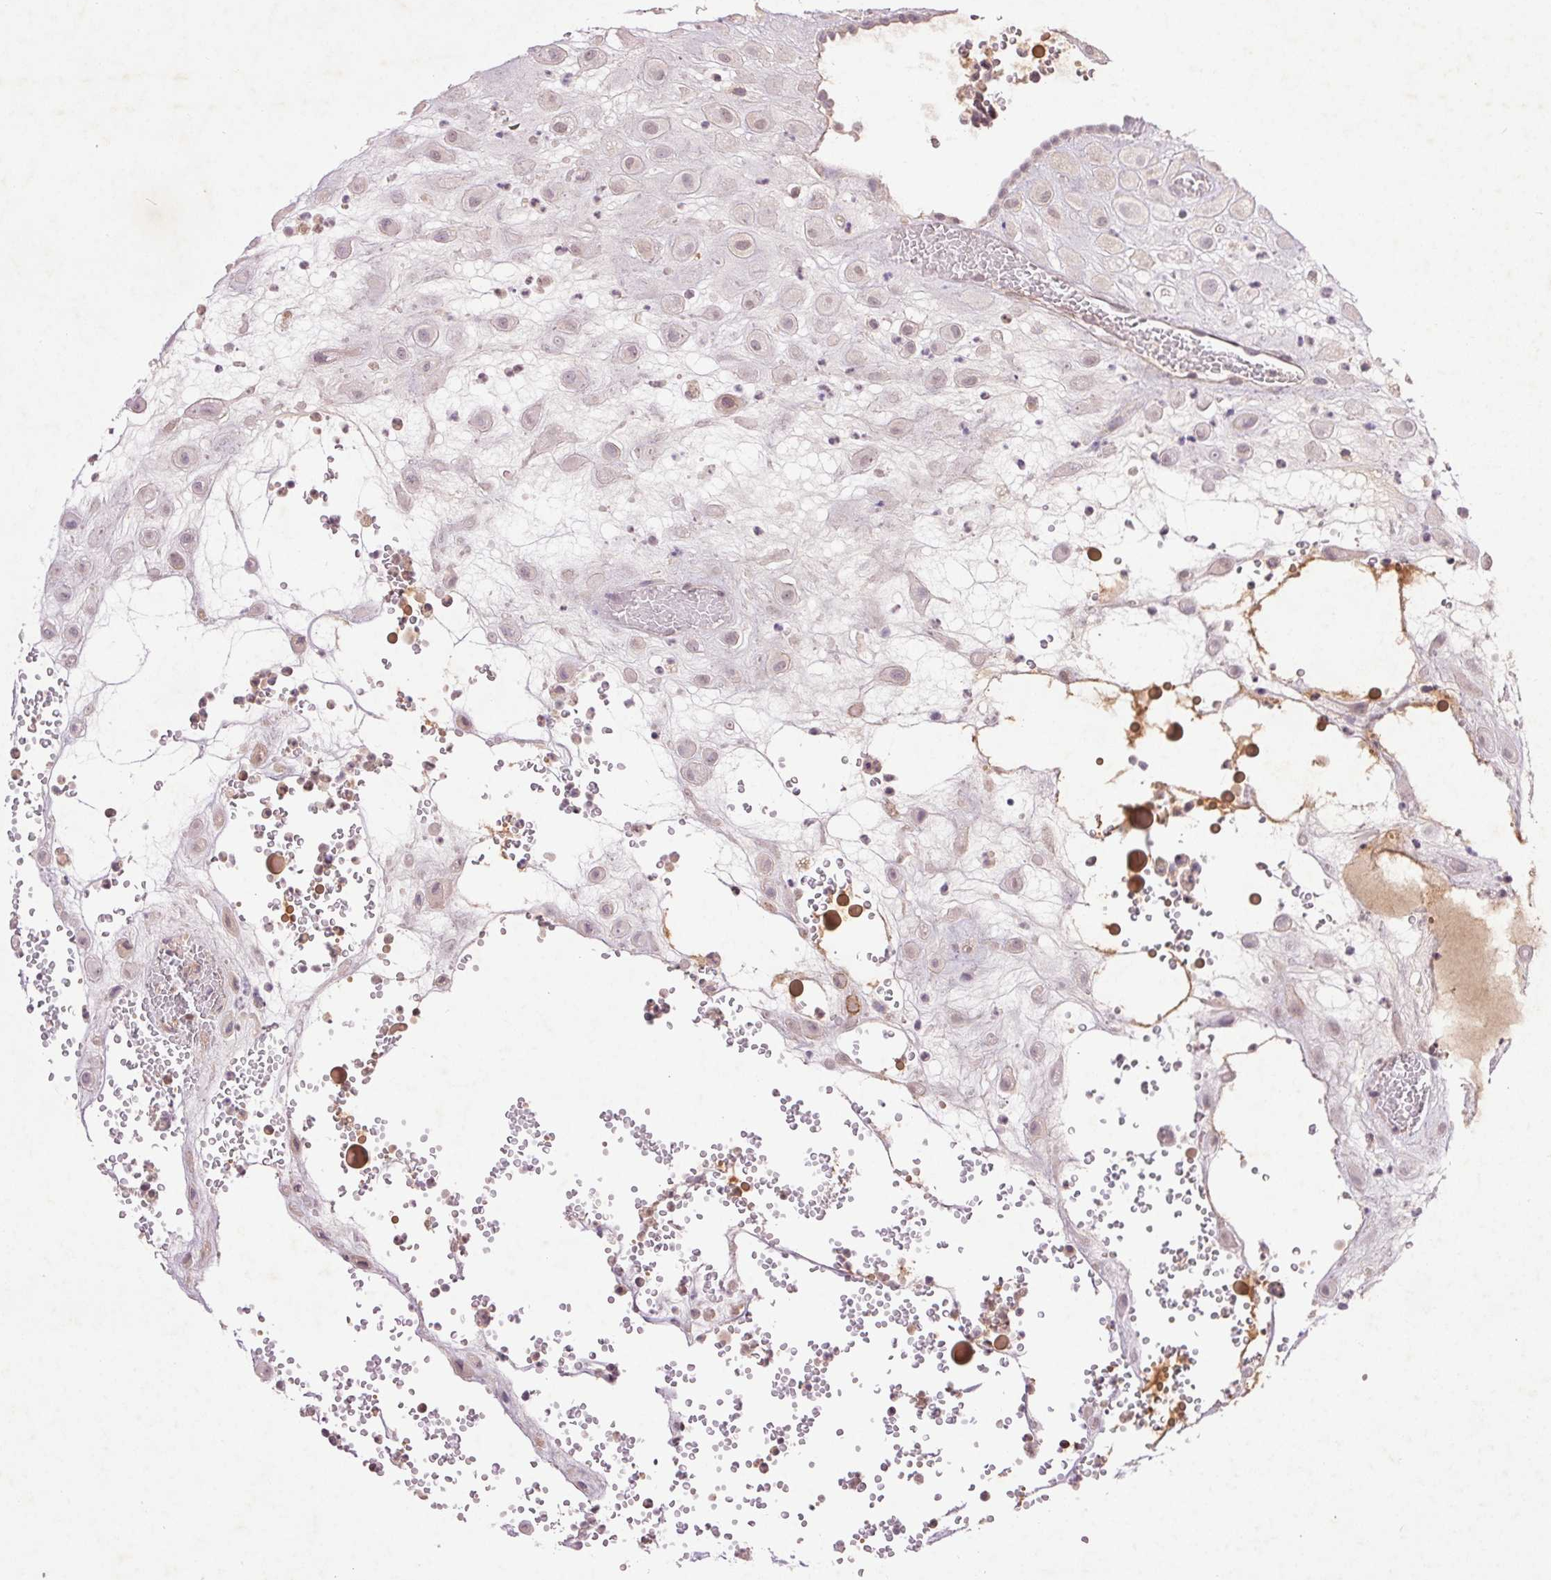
{"staining": {"intensity": "negative", "quantity": "none", "location": "none"}, "tissue": "placenta", "cell_type": "Decidual cells", "image_type": "normal", "snomed": [{"axis": "morphology", "description": "Normal tissue, NOS"}, {"axis": "topography", "description": "Placenta"}], "caption": "IHC image of normal human placenta stained for a protein (brown), which reveals no expression in decidual cells. Brightfield microscopy of immunohistochemistry stained with DAB (brown) and hematoxylin (blue), captured at high magnification.", "gene": "FAM168B", "patient": {"sex": "female", "age": 24}}